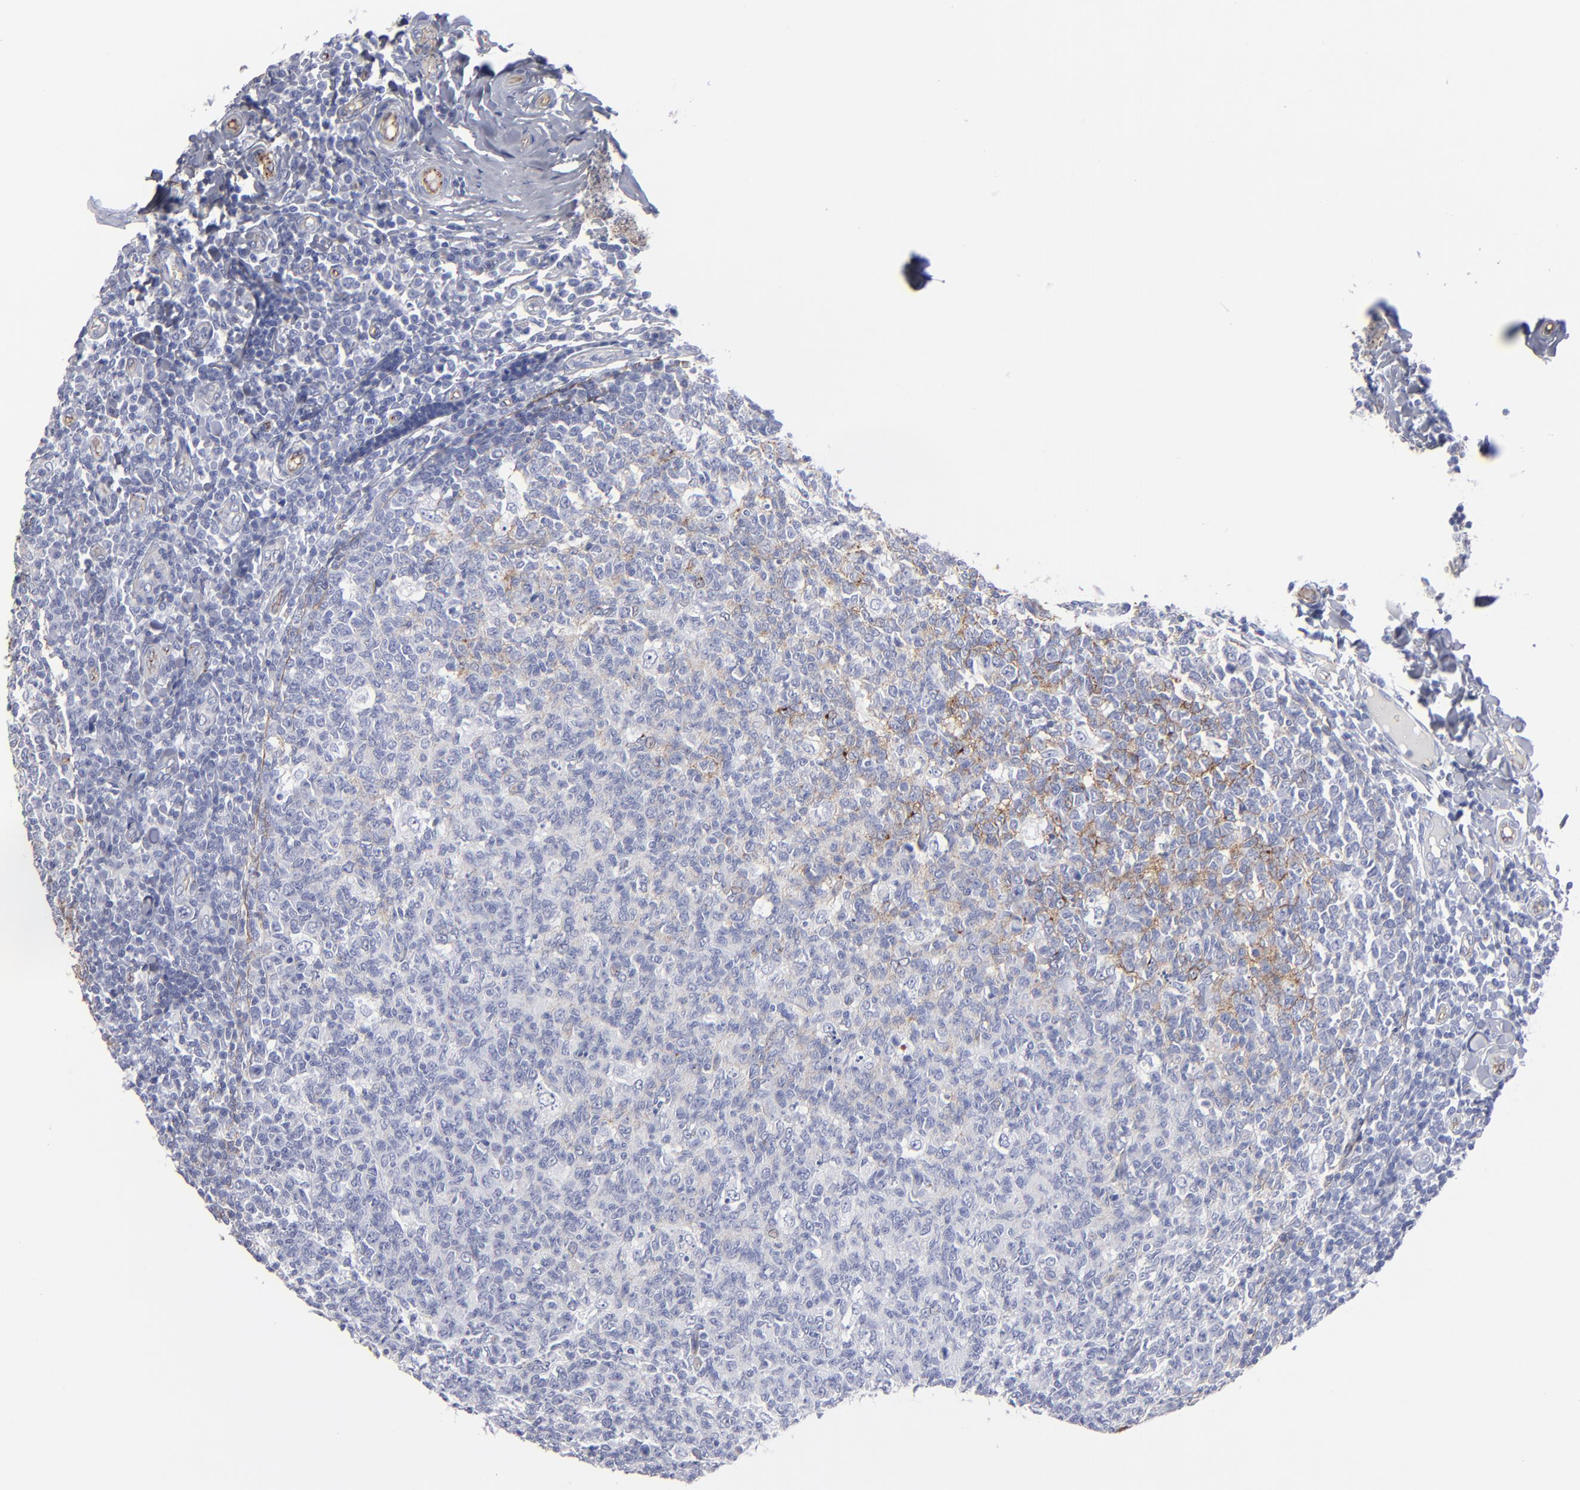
{"staining": {"intensity": "weak", "quantity": "<25%", "location": "cytoplasmic/membranous"}, "tissue": "tonsil", "cell_type": "Germinal center cells", "image_type": "normal", "snomed": [{"axis": "morphology", "description": "Normal tissue, NOS"}, {"axis": "topography", "description": "Tonsil"}], "caption": "Protein analysis of normal tonsil reveals no significant positivity in germinal center cells.", "gene": "TM4SF1", "patient": {"sex": "male", "age": 6}}